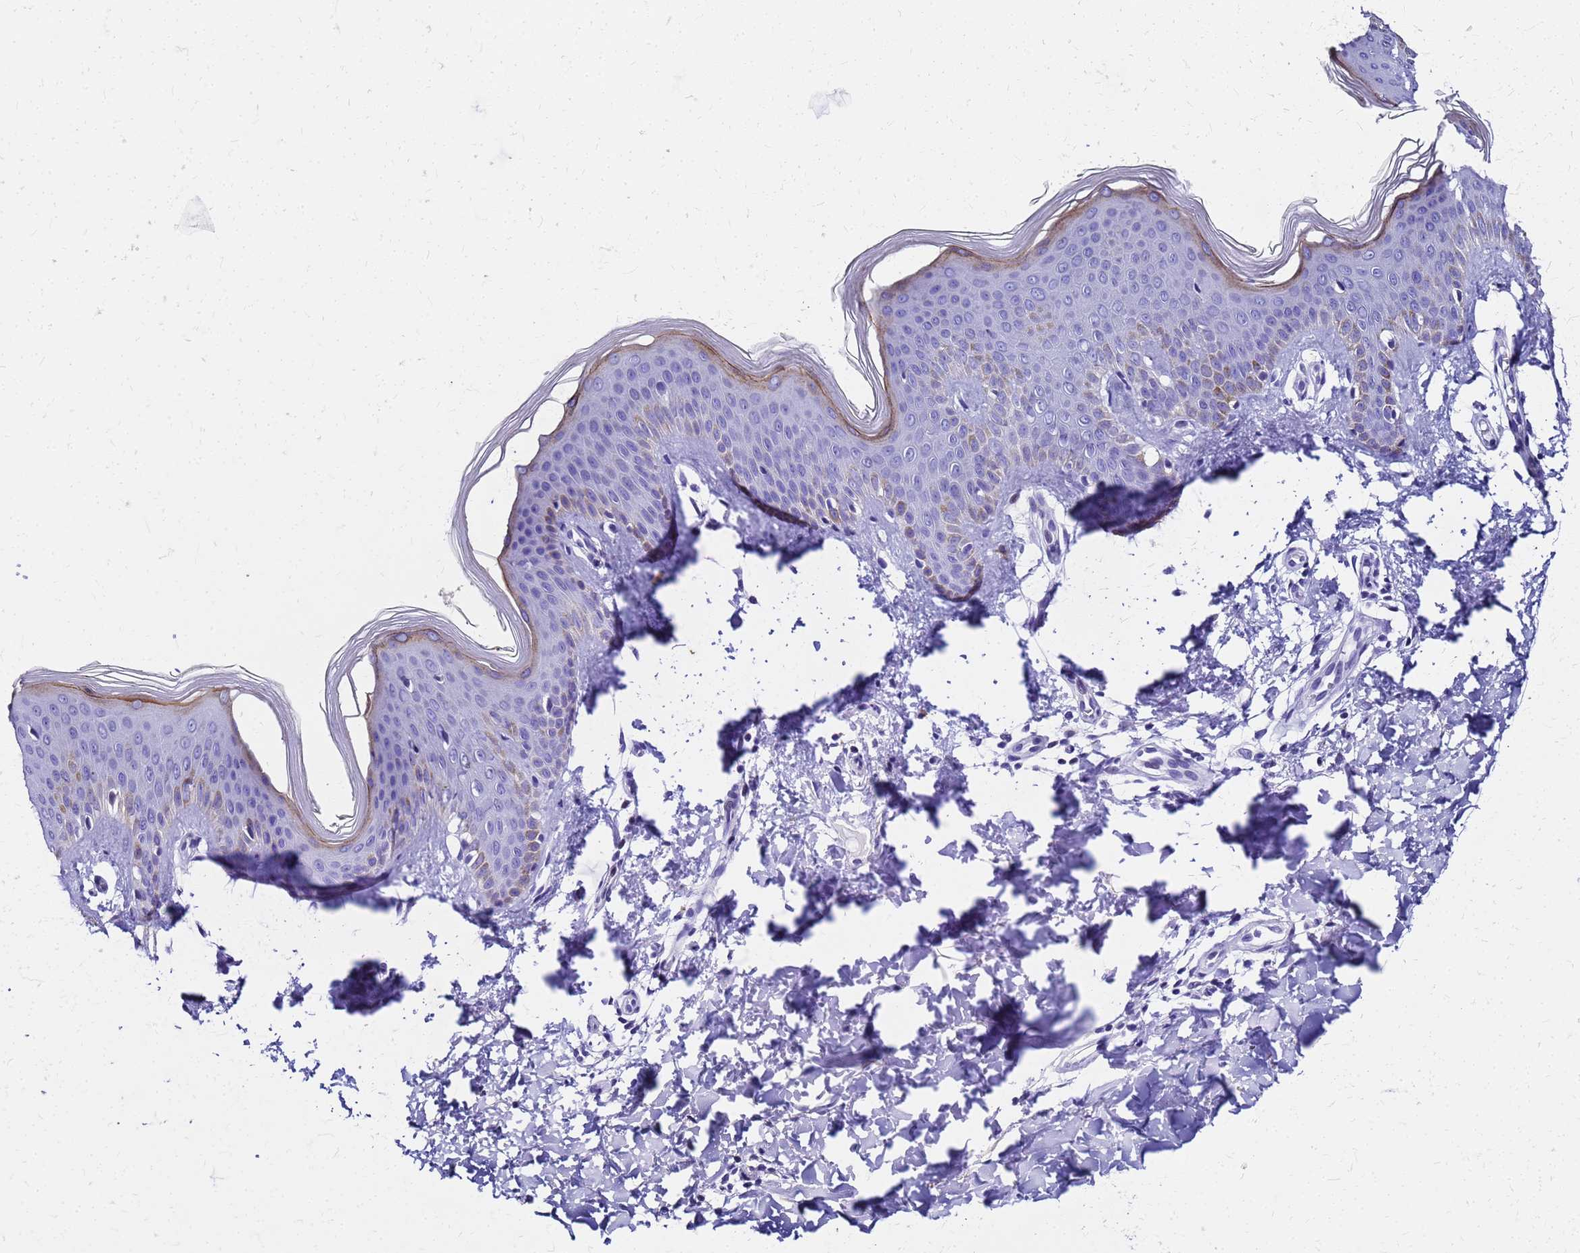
{"staining": {"intensity": "negative", "quantity": "none", "location": "none"}, "tissue": "skin", "cell_type": "Fibroblasts", "image_type": "normal", "snomed": [{"axis": "morphology", "description": "Normal tissue, NOS"}, {"axis": "topography", "description": "Skin"}], "caption": "Immunohistochemistry (IHC) of unremarkable skin shows no expression in fibroblasts.", "gene": "SMIM21", "patient": {"sex": "male", "age": 36}}